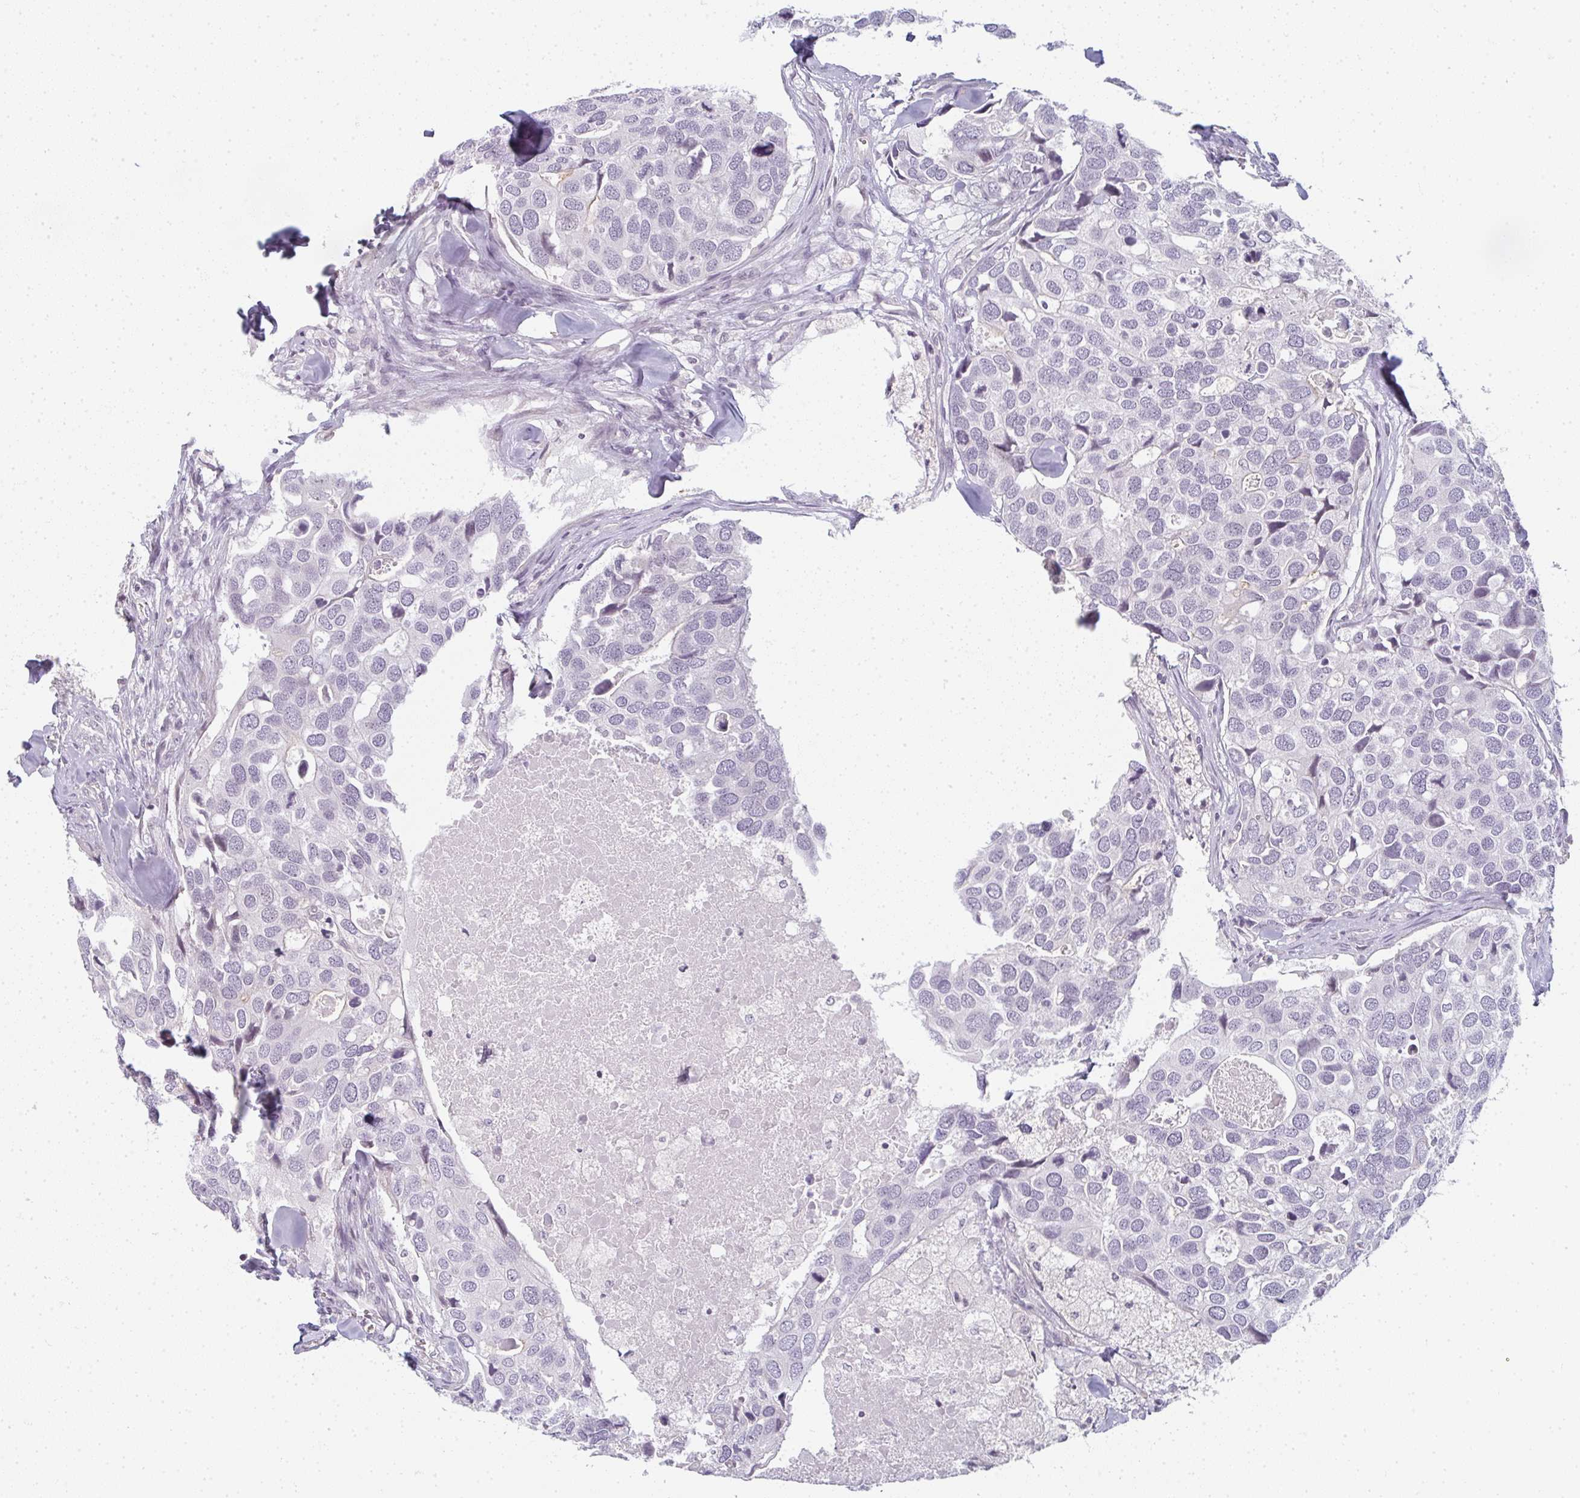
{"staining": {"intensity": "negative", "quantity": "none", "location": "none"}, "tissue": "breast cancer", "cell_type": "Tumor cells", "image_type": "cancer", "snomed": [{"axis": "morphology", "description": "Duct carcinoma"}, {"axis": "topography", "description": "Breast"}], "caption": "A high-resolution image shows IHC staining of invasive ductal carcinoma (breast), which exhibits no significant staining in tumor cells.", "gene": "RBBP6", "patient": {"sex": "female", "age": 83}}